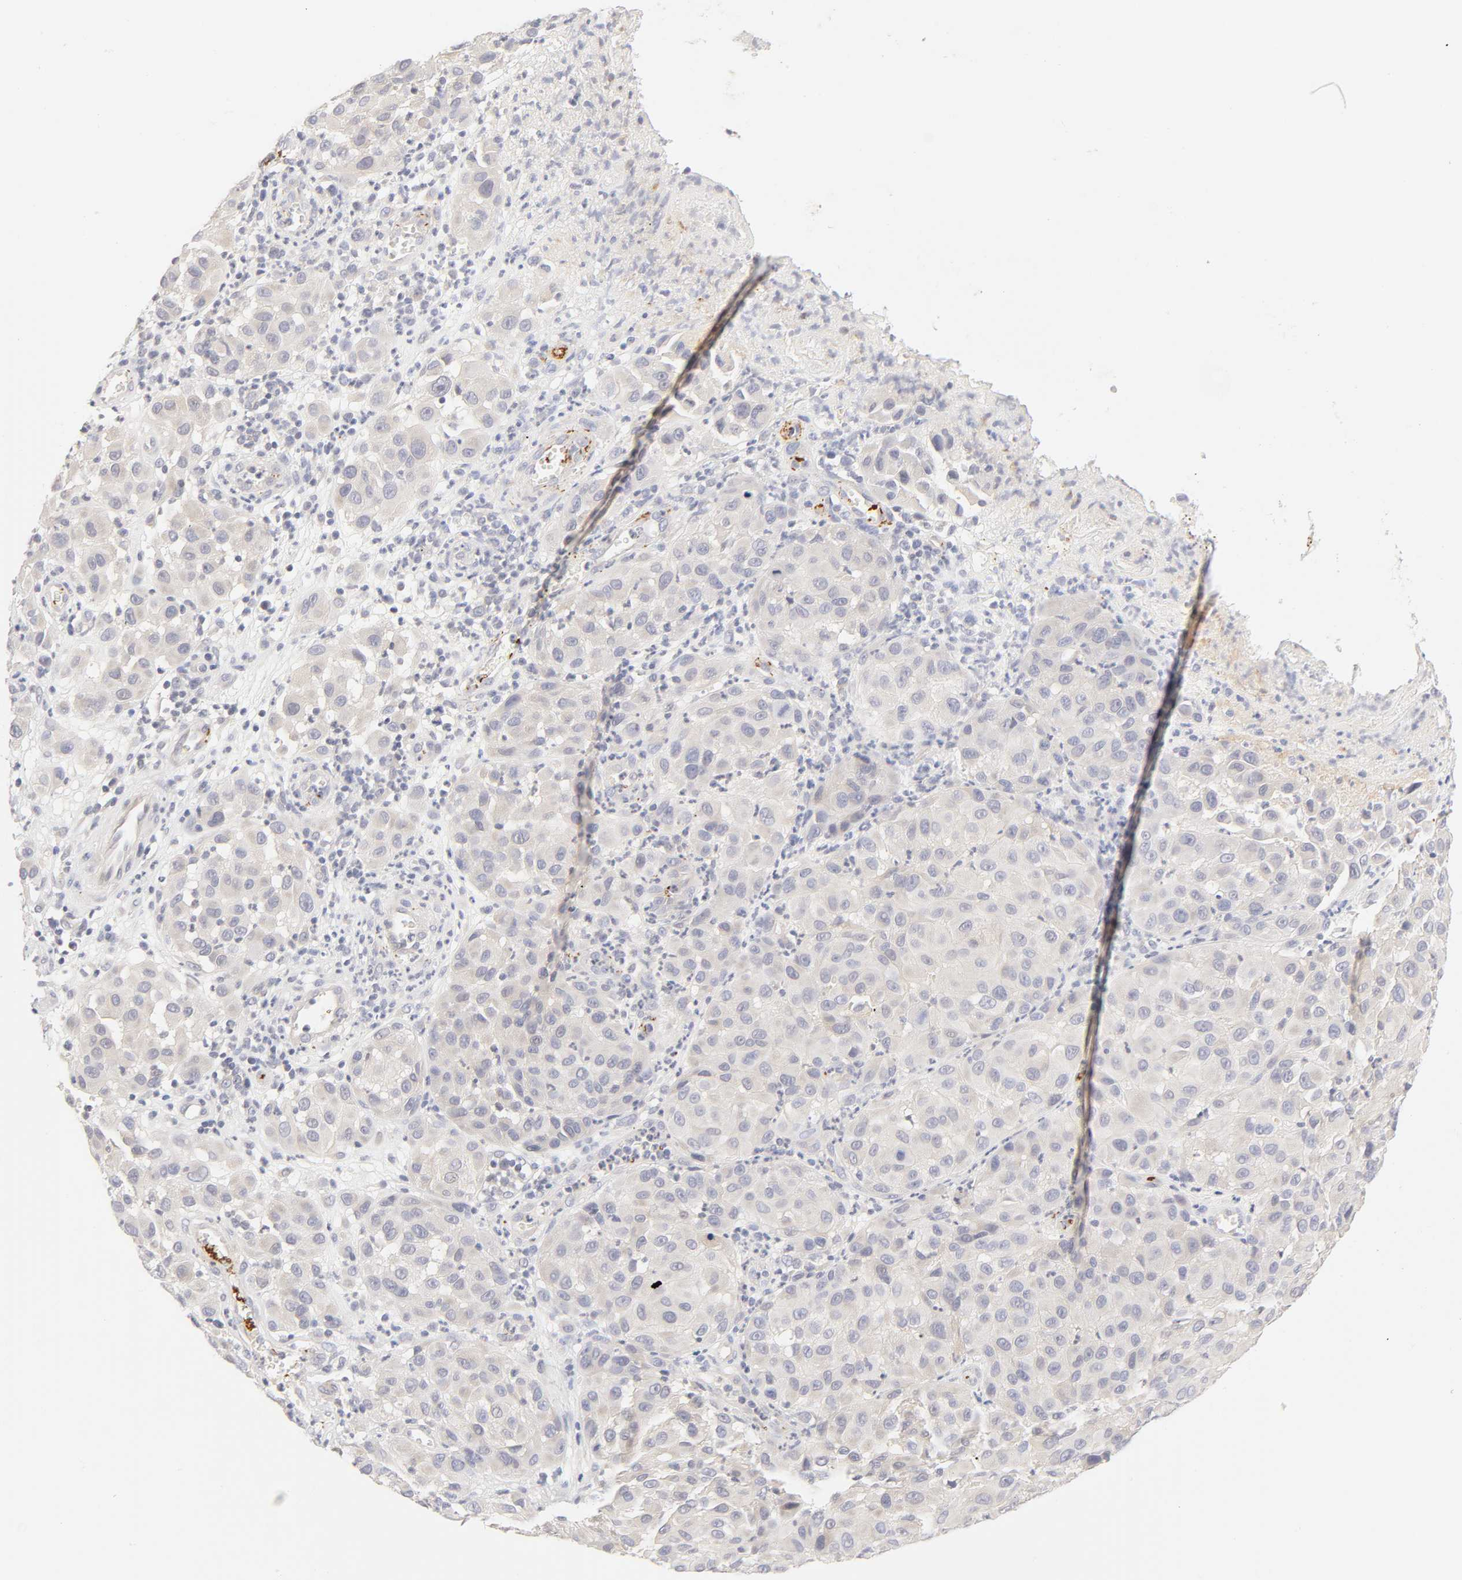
{"staining": {"intensity": "weak", "quantity": "<25%", "location": "cytoplasmic/membranous"}, "tissue": "melanoma", "cell_type": "Tumor cells", "image_type": "cancer", "snomed": [{"axis": "morphology", "description": "Malignant melanoma, NOS"}, {"axis": "topography", "description": "Skin"}], "caption": "The photomicrograph displays no significant expression in tumor cells of malignant melanoma. The staining is performed using DAB brown chromogen with nuclei counter-stained in using hematoxylin.", "gene": "CYP4B1", "patient": {"sex": "female", "age": 21}}